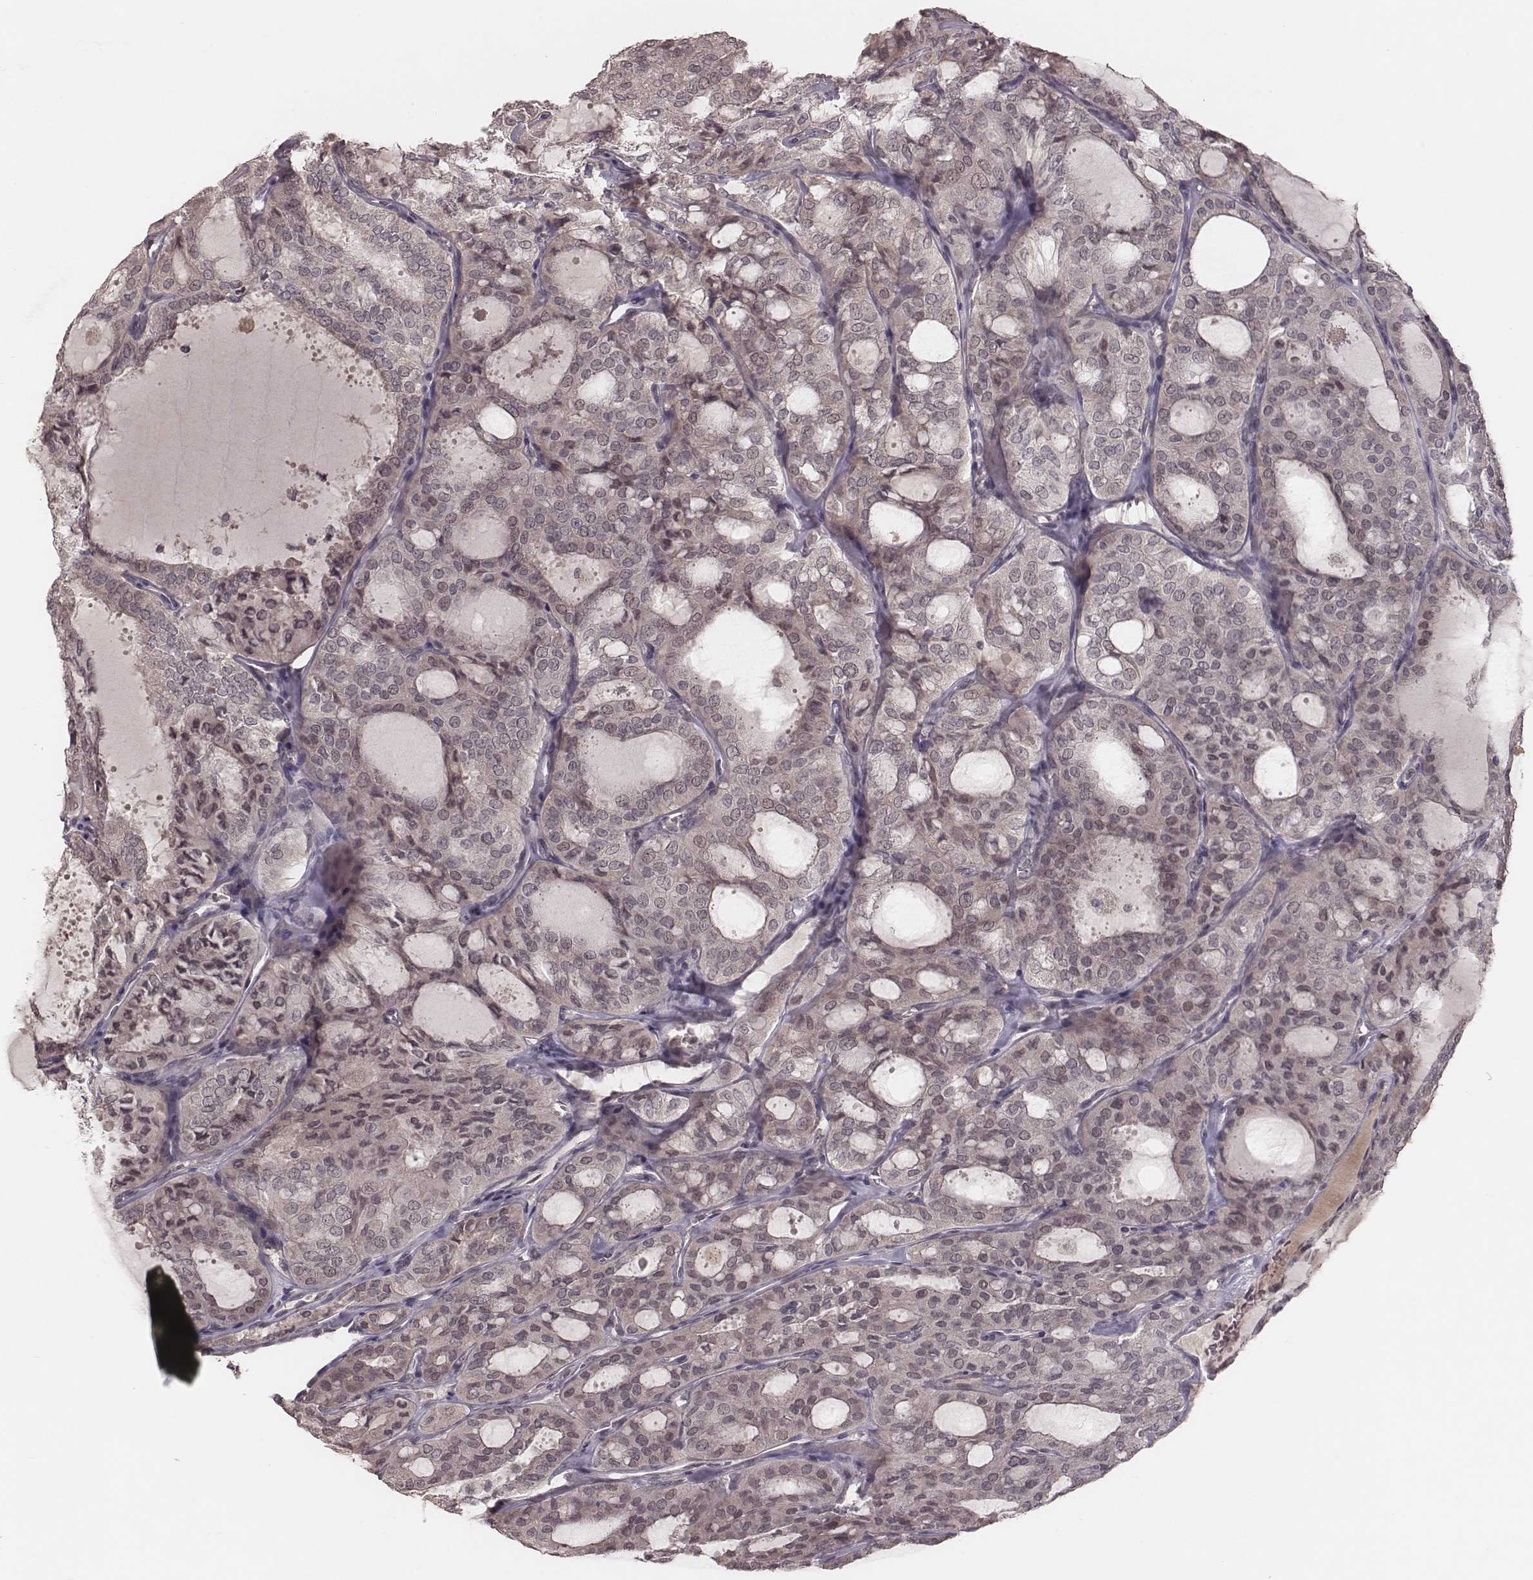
{"staining": {"intensity": "negative", "quantity": "none", "location": "none"}, "tissue": "thyroid cancer", "cell_type": "Tumor cells", "image_type": "cancer", "snomed": [{"axis": "morphology", "description": "Follicular adenoma carcinoma, NOS"}, {"axis": "topography", "description": "Thyroid gland"}], "caption": "The photomicrograph exhibits no significant staining in tumor cells of thyroid cancer.", "gene": "IL5", "patient": {"sex": "male", "age": 75}}